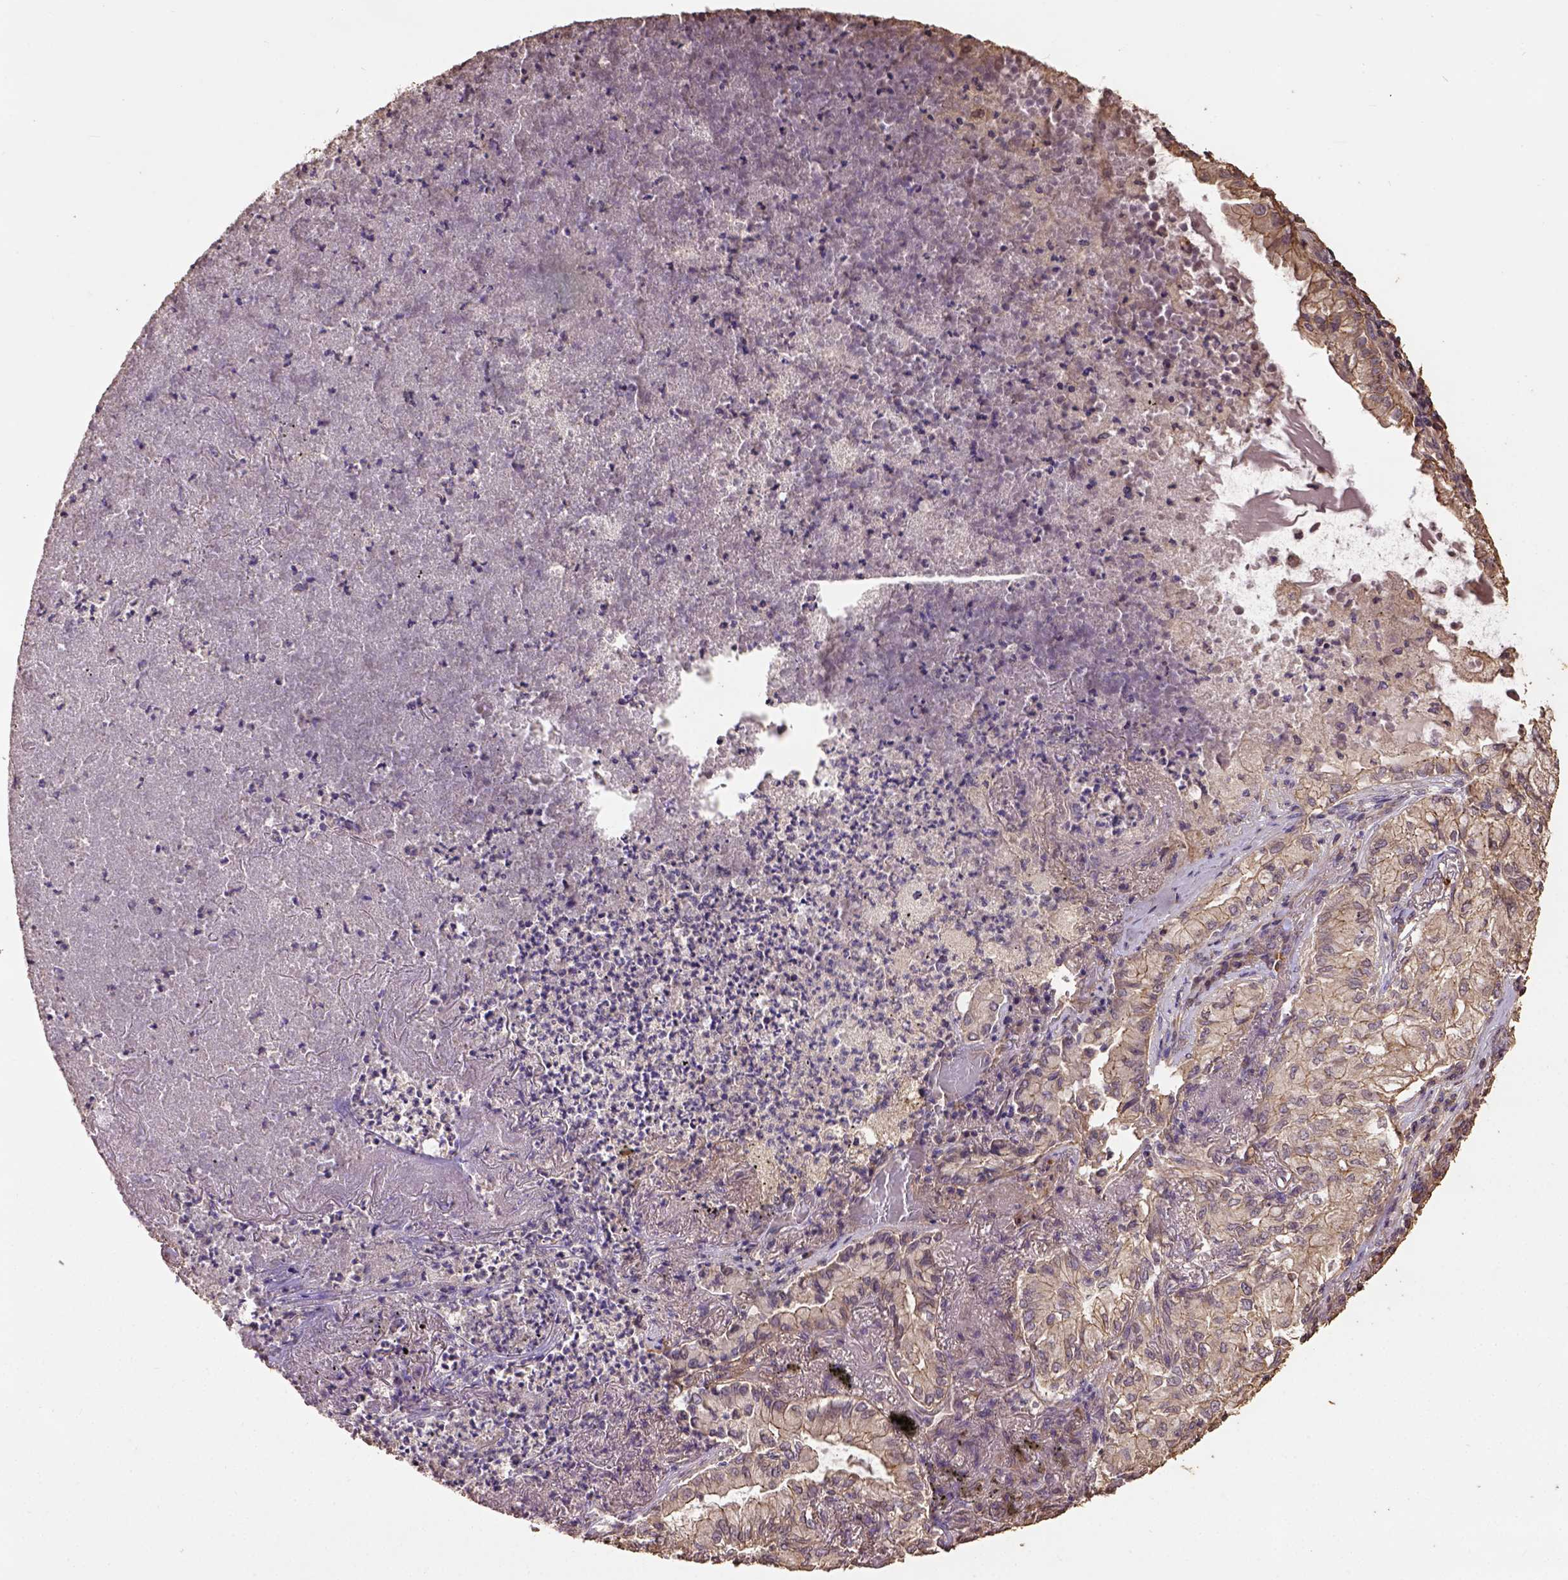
{"staining": {"intensity": "moderate", "quantity": ">75%", "location": "cytoplasmic/membranous"}, "tissue": "lung cancer", "cell_type": "Tumor cells", "image_type": "cancer", "snomed": [{"axis": "morphology", "description": "Adenocarcinoma, NOS"}, {"axis": "topography", "description": "Lung"}], "caption": "Lung adenocarcinoma stained for a protein (brown) displays moderate cytoplasmic/membranous positive expression in approximately >75% of tumor cells.", "gene": "ATP1B3", "patient": {"sex": "female", "age": 73}}